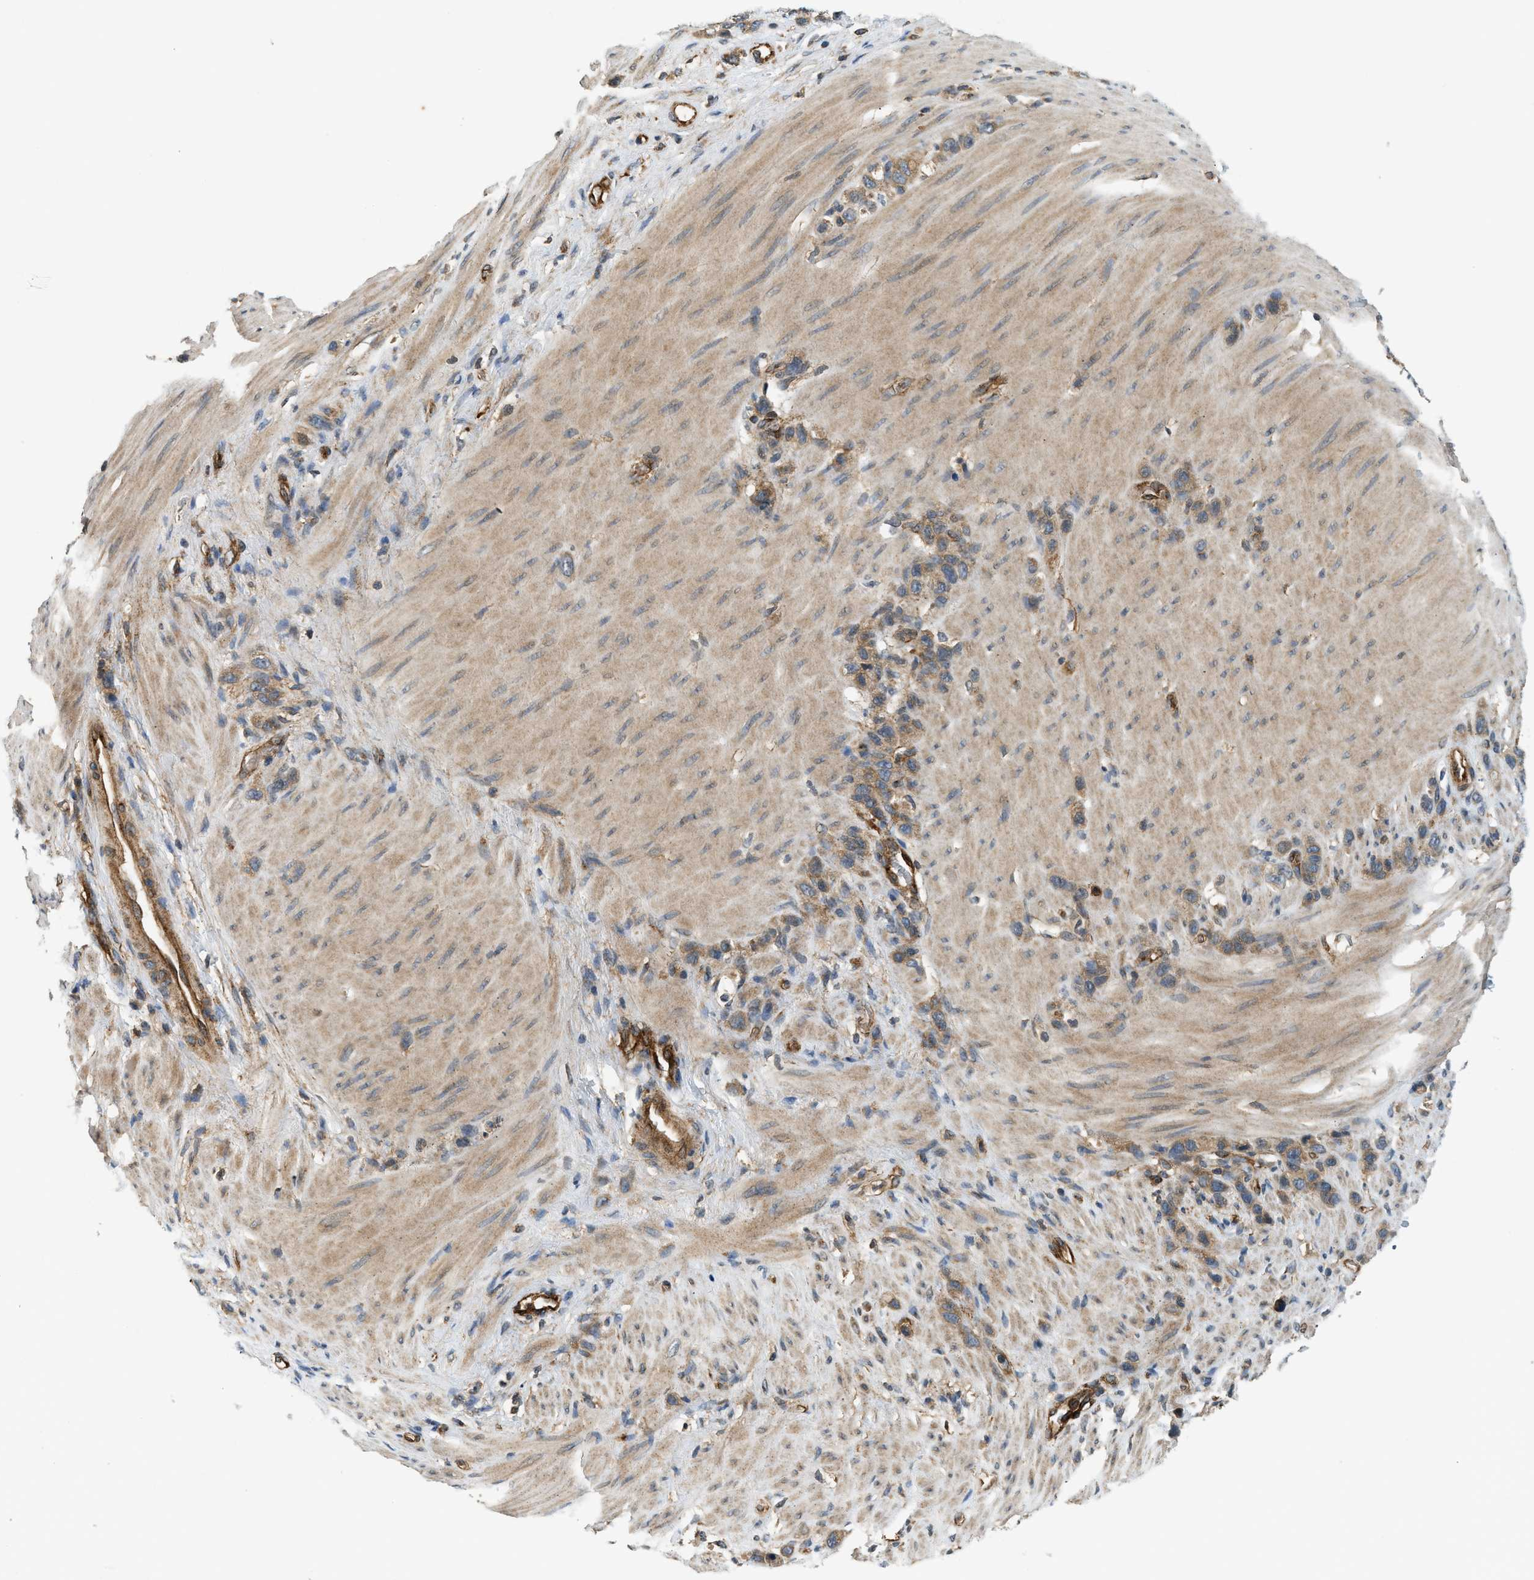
{"staining": {"intensity": "moderate", "quantity": ">75%", "location": "cytoplasmic/membranous"}, "tissue": "stomach cancer", "cell_type": "Tumor cells", "image_type": "cancer", "snomed": [{"axis": "morphology", "description": "Adenocarcinoma, NOS"}, {"axis": "morphology", "description": "Adenocarcinoma, High grade"}, {"axis": "topography", "description": "Stomach, upper"}, {"axis": "topography", "description": "Stomach, lower"}], "caption": "DAB (3,3'-diaminobenzidine) immunohistochemical staining of human stomach adenocarcinoma (high-grade) exhibits moderate cytoplasmic/membranous protein positivity in about >75% of tumor cells.", "gene": "HIP1", "patient": {"sex": "female", "age": 65}}